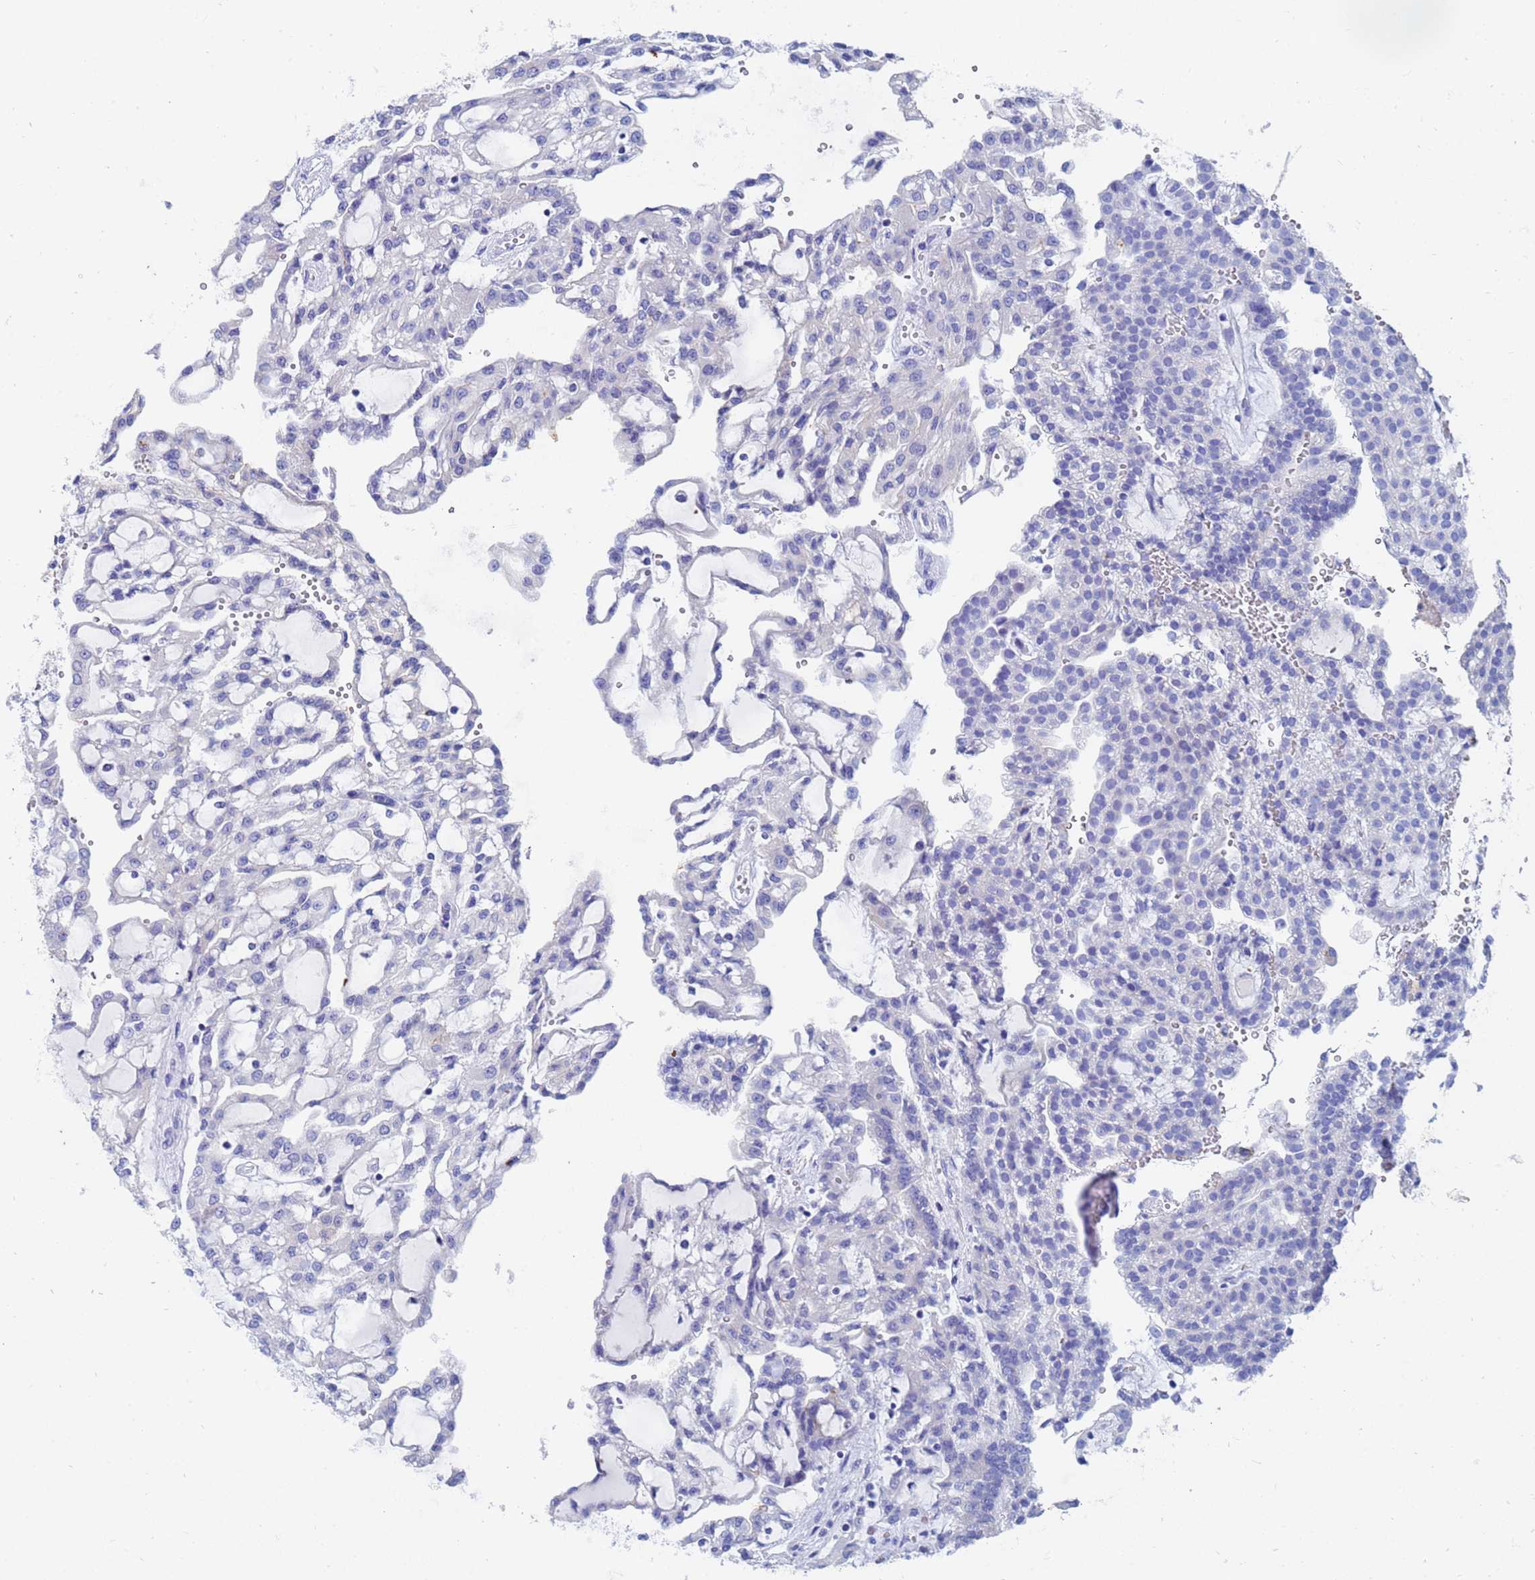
{"staining": {"intensity": "negative", "quantity": "none", "location": "none"}, "tissue": "renal cancer", "cell_type": "Tumor cells", "image_type": "cancer", "snomed": [{"axis": "morphology", "description": "Adenocarcinoma, NOS"}, {"axis": "topography", "description": "Kidney"}], "caption": "Immunohistochemical staining of human renal cancer exhibits no significant expression in tumor cells. (DAB (3,3'-diaminobenzidine) immunohistochemistry (IHC) with hematoxylin counter stain).", "gene": "UBE2O", "patient": {"sex": "male", "age": 63}}